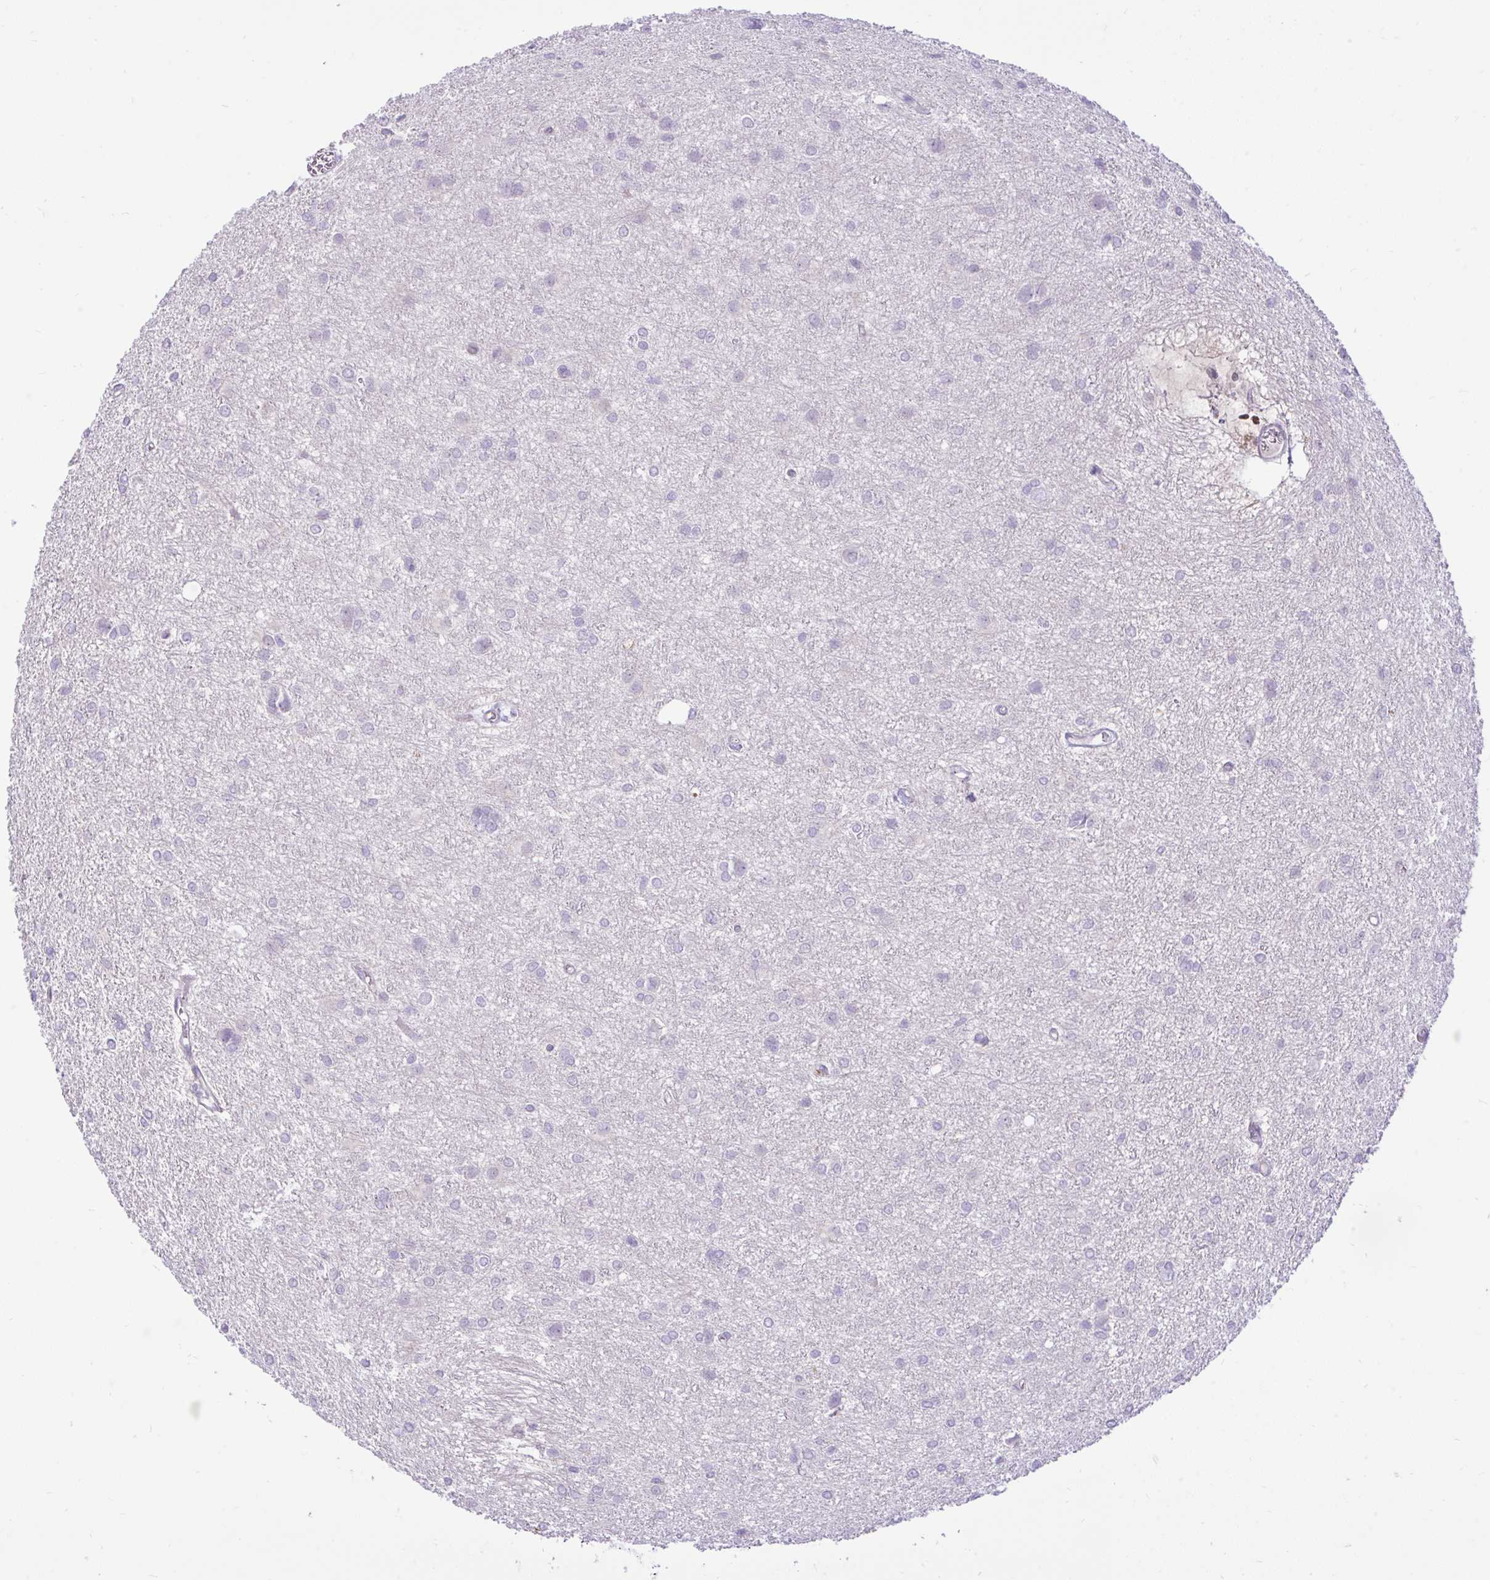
{"staining": {"intensity": "negative", "quantity": "none", "location": "none"}, "tissue": "glioma", "cell_type": "Tumor cells", "image_type": "cancer", "snomed": [{"axis": "morphology", "description": "Glioma, malignant, High grade"}, {"axis": "topography", "description": "Brain"}], "caption": "Immunohistochemistry histopathology image of human high-grade glioma (malignant) stained for a protein (brown), which reveals no staining in tumor cells.", "gene": "ZNF101", "patient": {"sex": "female", "age": 50}}